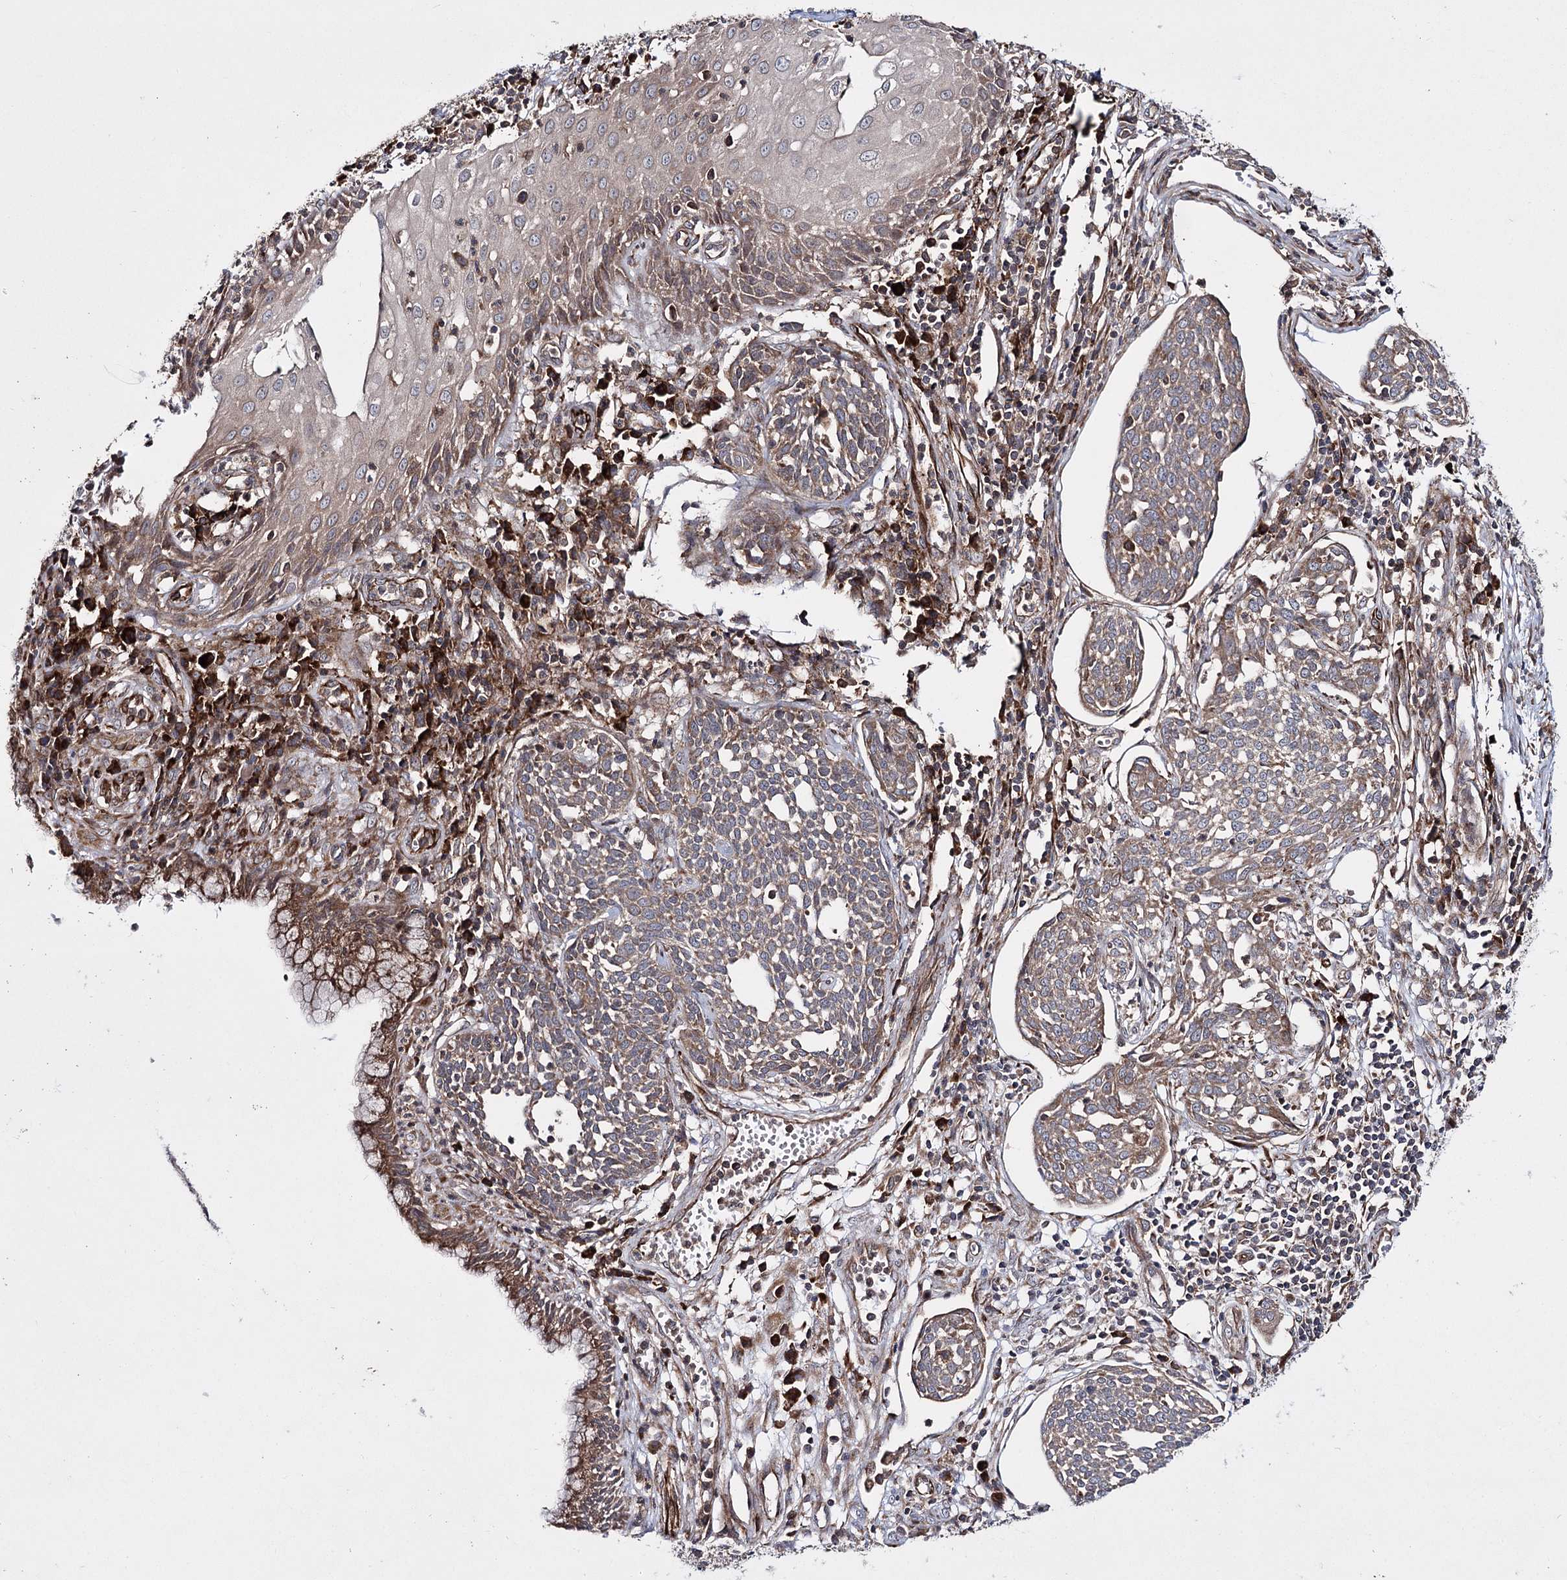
{"staining": {"intensity": "weak", "quantity": ">75%", "location": "cytoplasmic/membranous"}, "tissue": "cervical cancer", "cell_type": "Tumor cells", "image_type": "cancer", "snomed": [{"axis": "morphology", "description": "Squamous cell carcinoma, NOS"}, {"axis": "topography", "description": "Cervix"}], "caption": "About >75% of tumor cells in human cervical squamous cell carcinoma reveal weak cytoplasmic/membranous protein expression as visualized by brown immunohistochemical staining.", "gene": "HECTD2", "patient": {"sex": "female", "age": 34}}